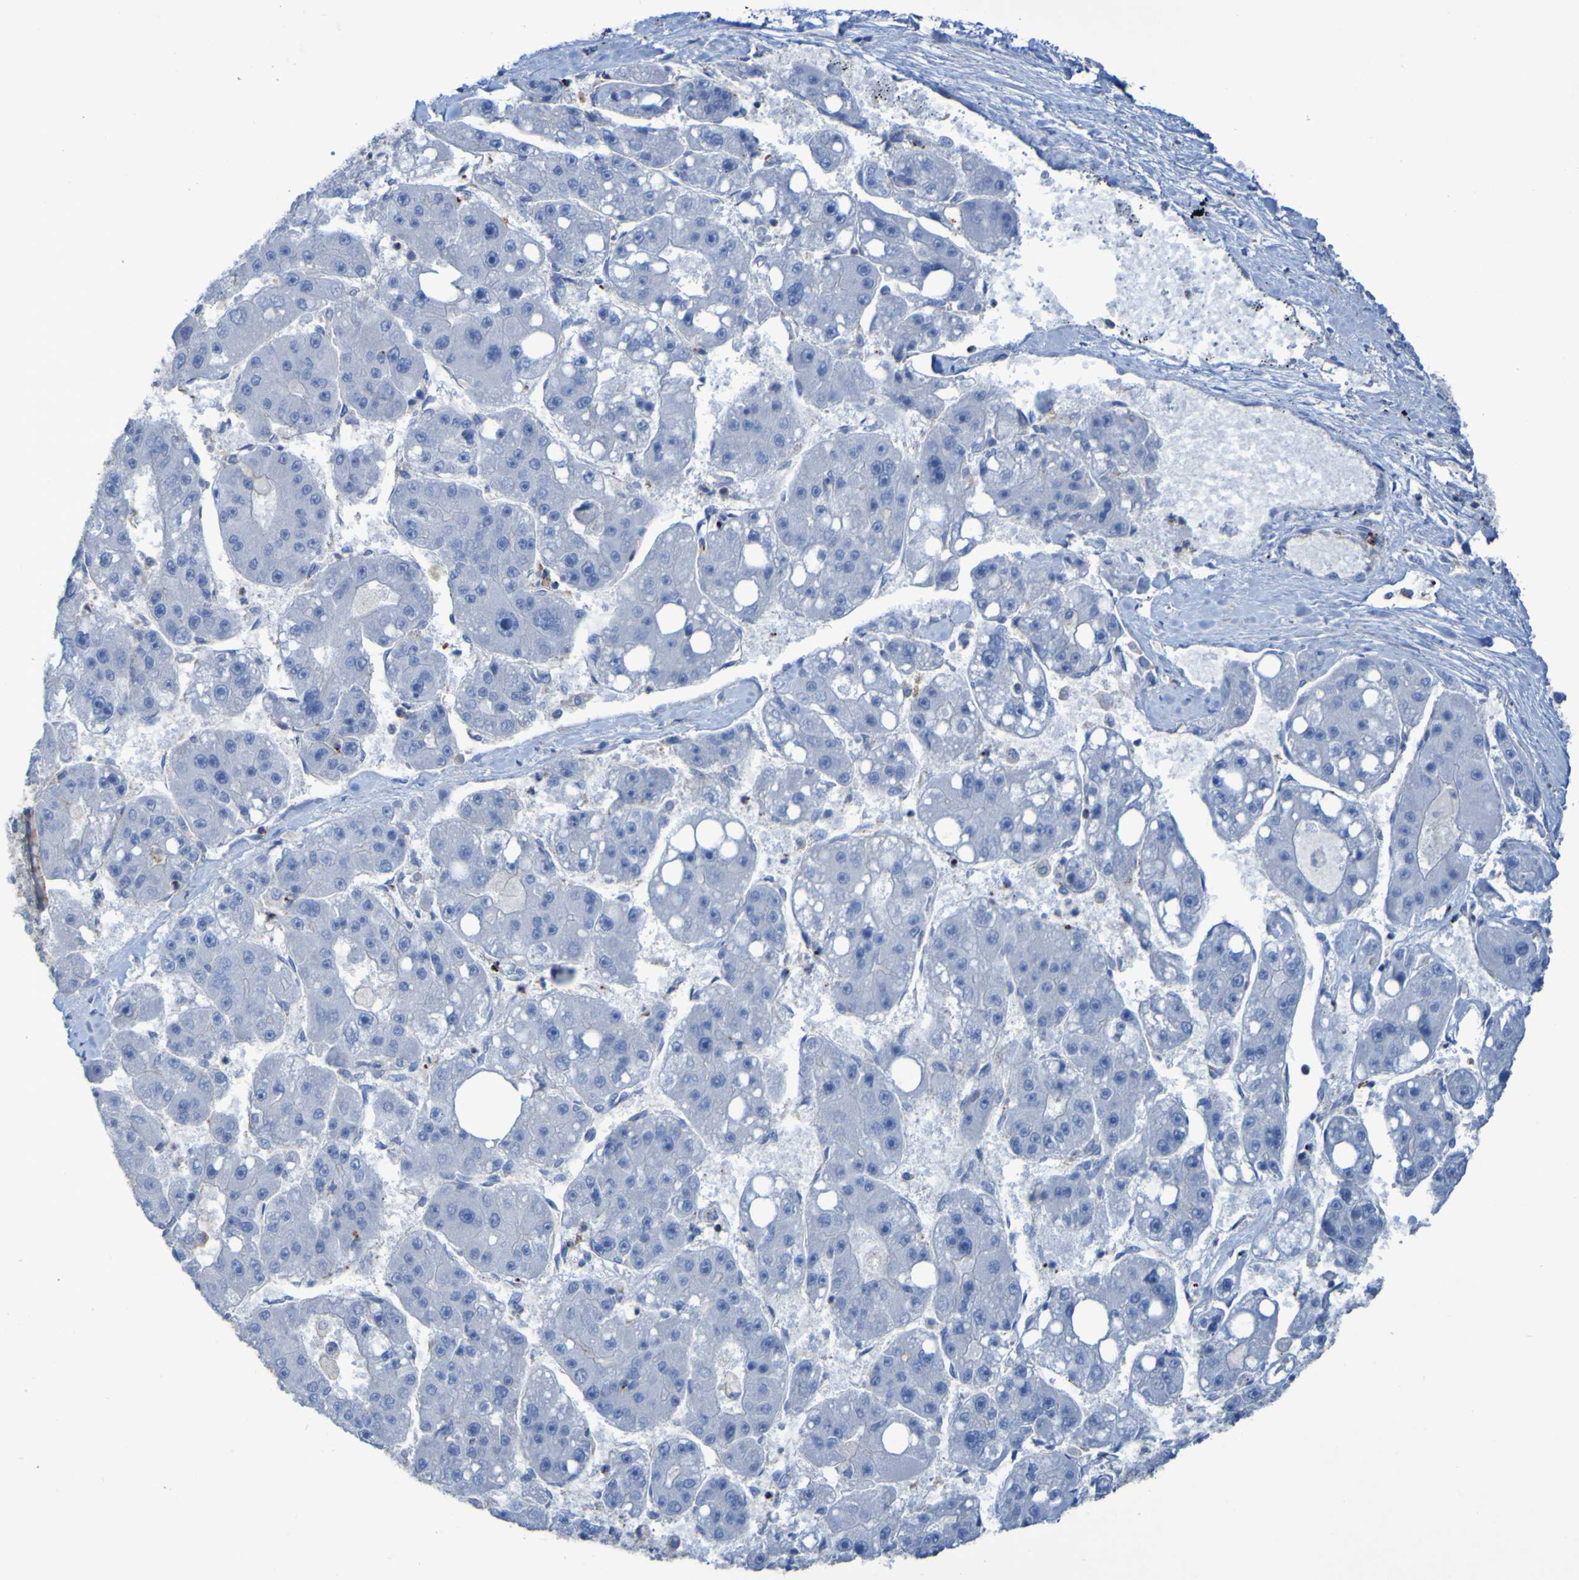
{"staining": {"intensity": "negative", "quantity": "none", "location": "none"}, "tissue": "liver cancer", "cell_type": "Tumor cells", "image_type": "cancer", "snomed": [{"axis": "morphology", "description": "Carcinoma, Hepatocellular, NOS"}, {"axis": "topography", "description": "Liver"}], "caption": "Tumor cells are negative for brown protein staining in liver cancer.", "gene": "RNF182", "patient": {"sex": "female", "age": 61}}